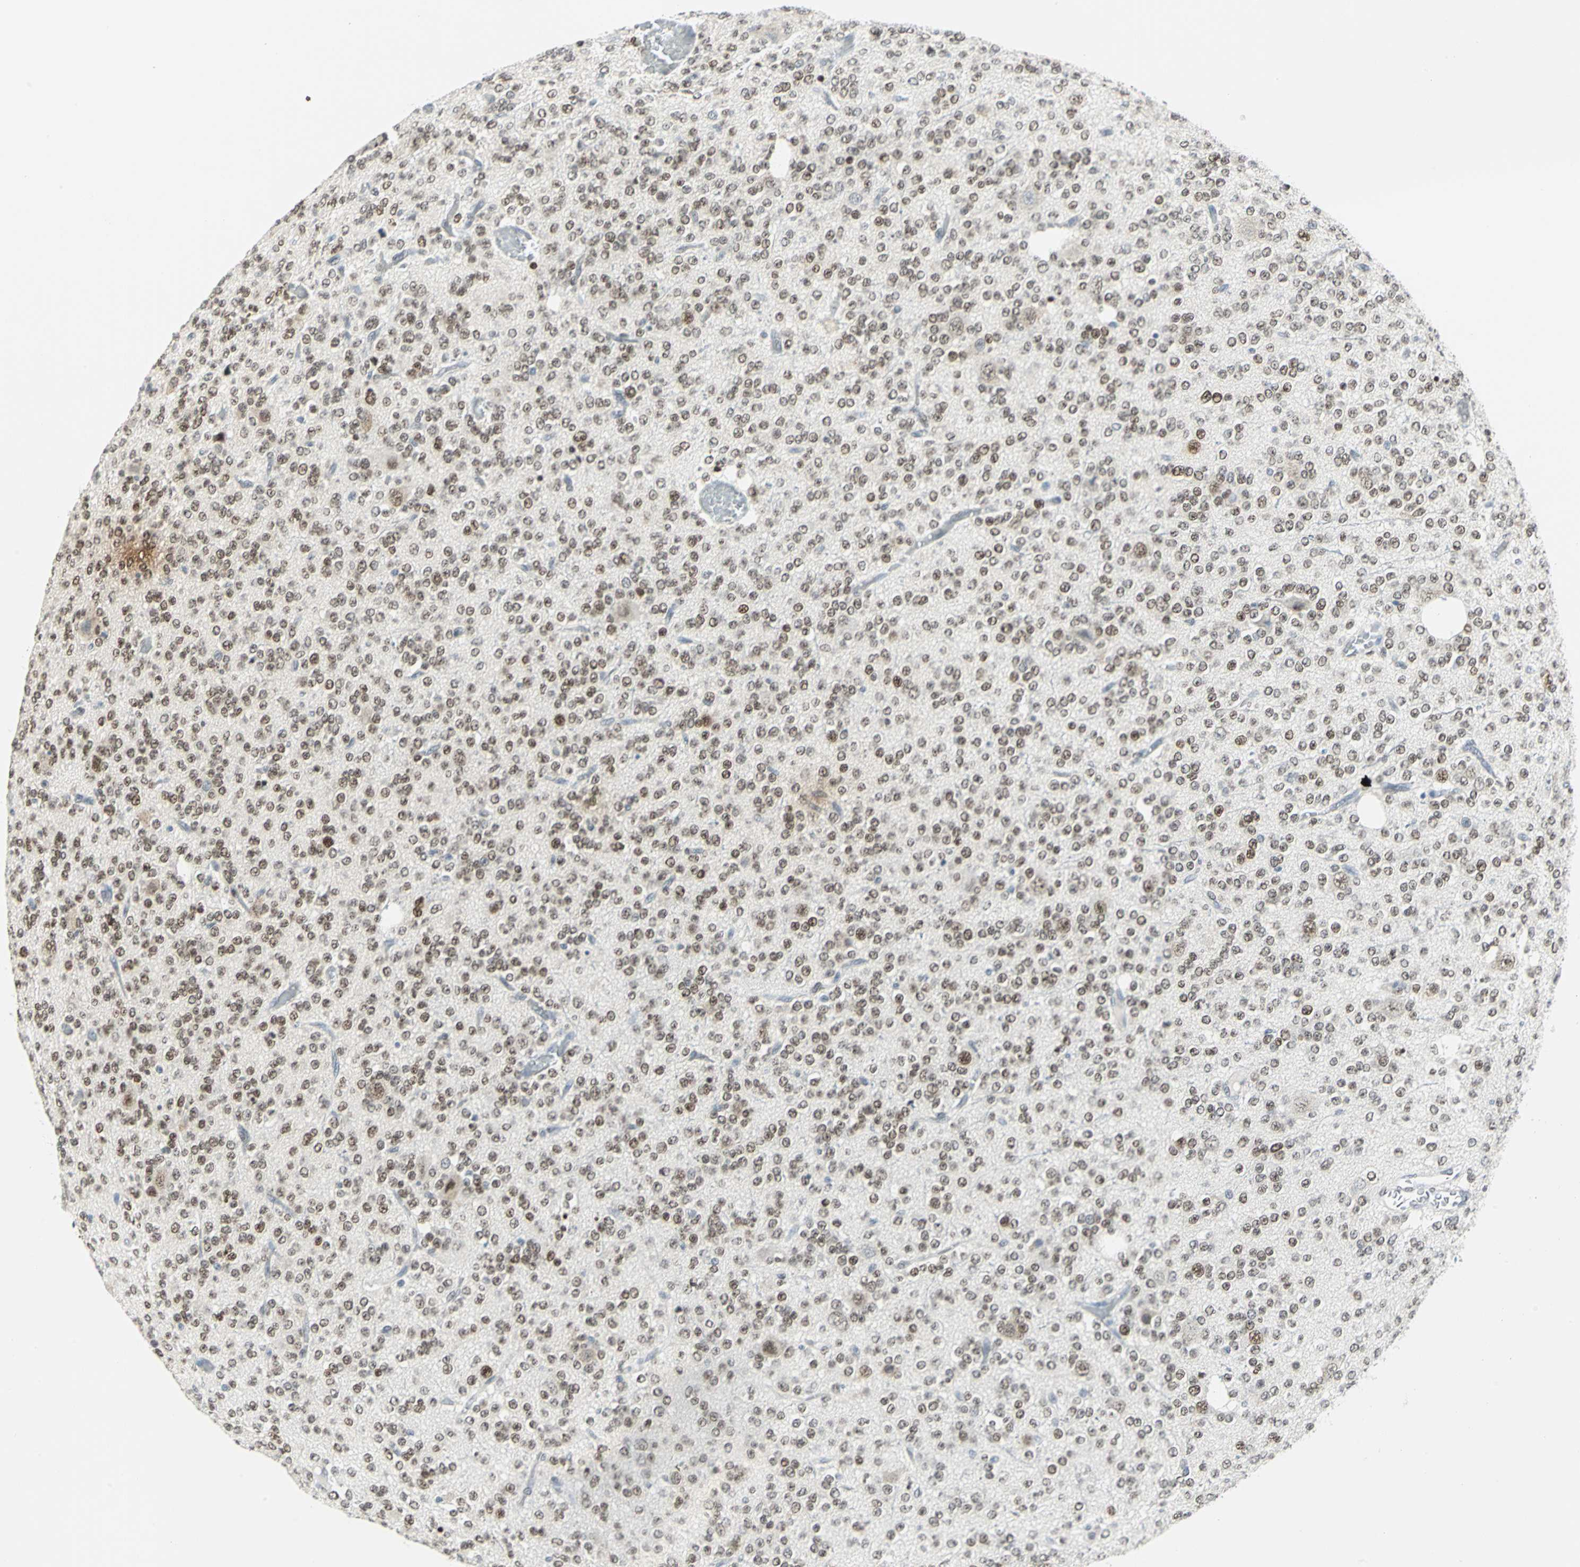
{"staining": {"intensity": "moderate", "quantity": ">75%", "location": "nuclear"}, "tissue": "glioma", "cell_type": "Tumor cells", "image_type": "cancer", "snomed": [{"axis": "morphology", "description": "Glioma, malignant, Low grade"}, {"axis": "topography", "description": "Brain"}], "caption": "Immunohistochemical staining of glioma exhibits medium levels of moderate nuclear positivity in about >75% of tumor cells.", "gene": "MEIS2", "patient": {"sex": "male", "age": 38}}